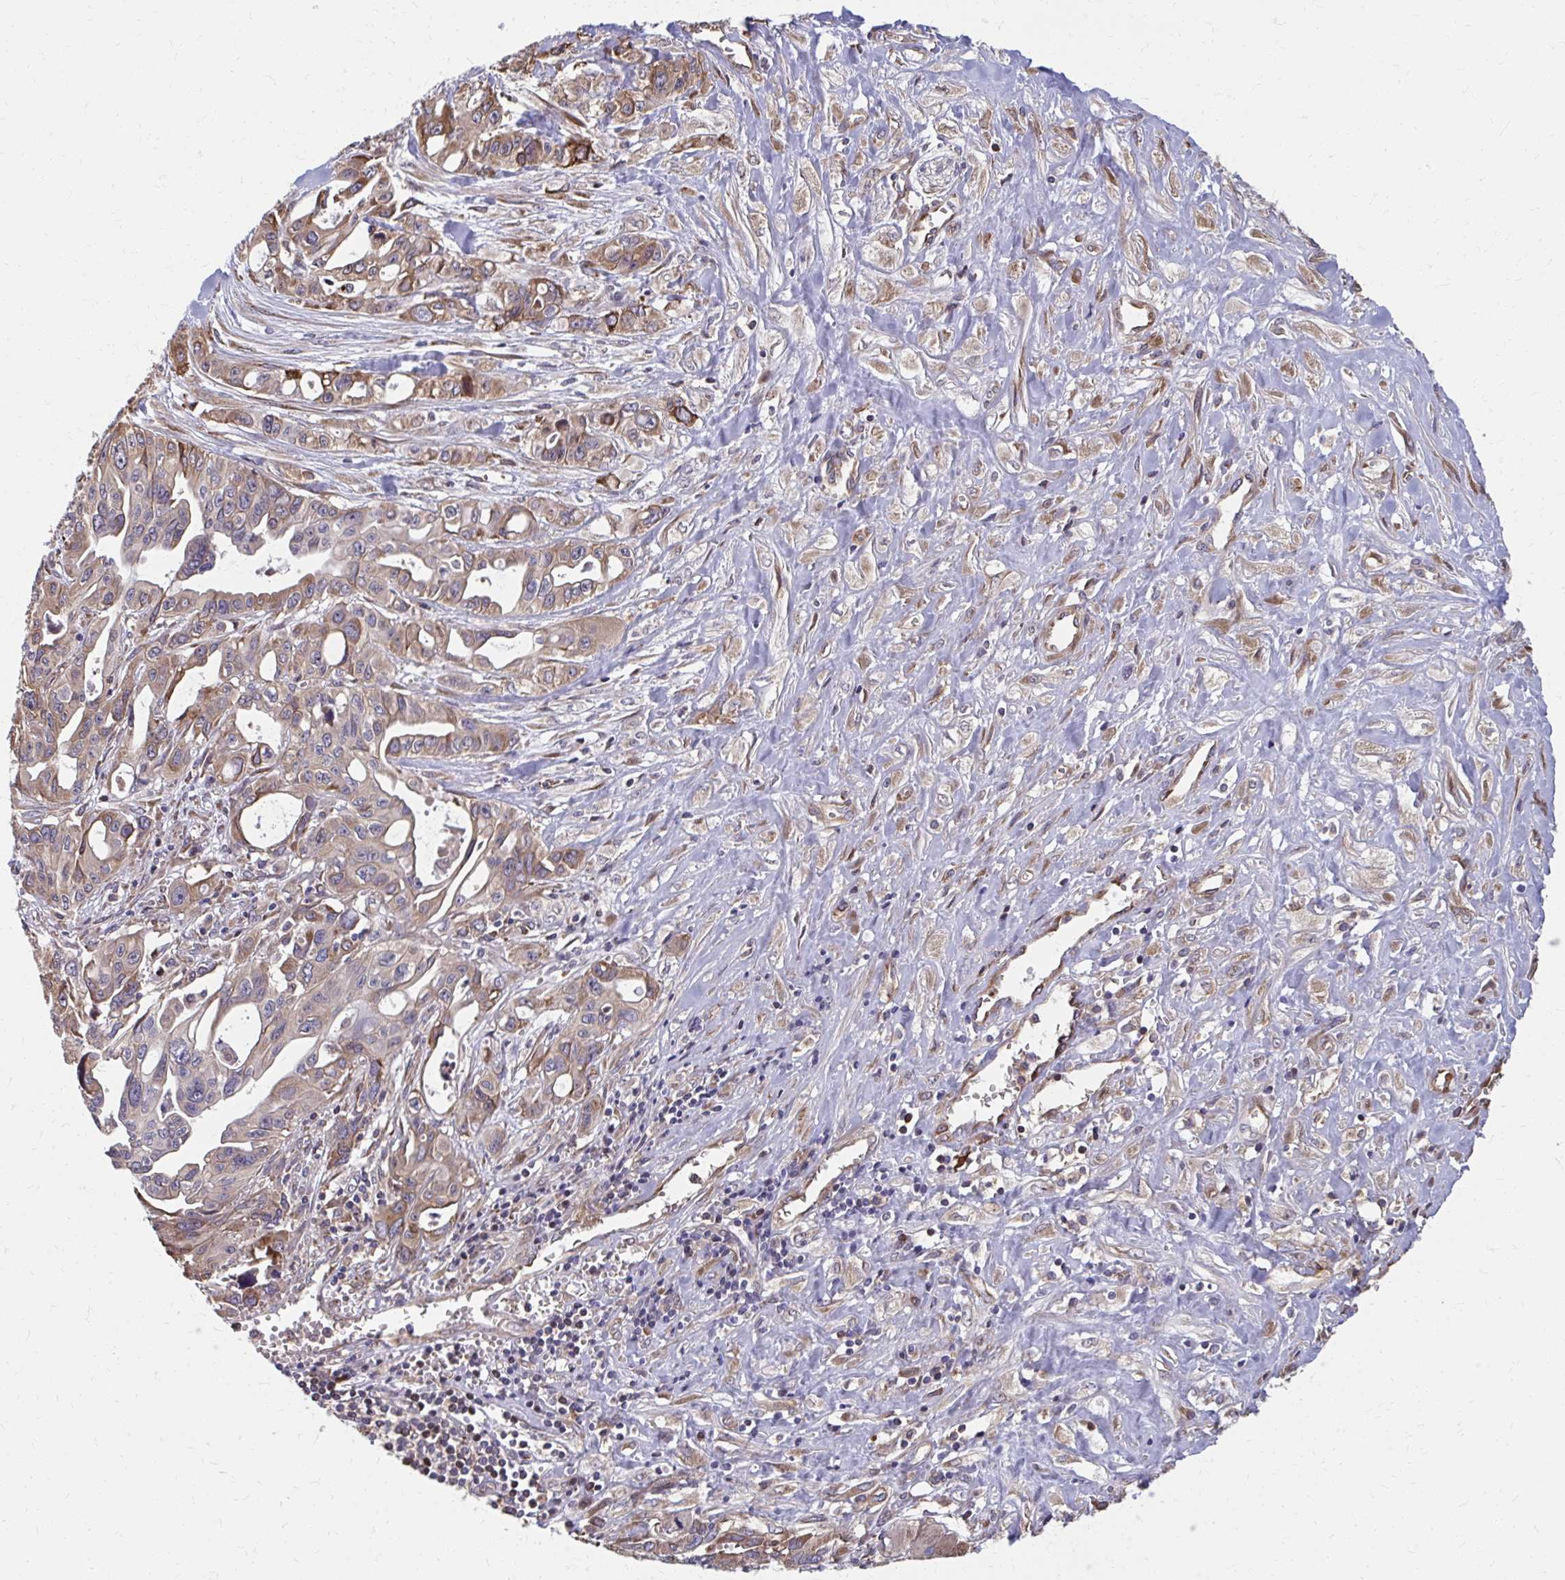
{"staining": {"intensity": "moderate", "quantity": "25%-75%", "location": "cytoplasmic/membranous"}, "tissue": "pancreatic cancer", "cell_type": "Tumor cells", "image_type": "cancer", "snomed": [{"axis": "morphology", "description": "Adenocarcinoma, NOS"}, {"axis": "topography", "description": "Pancreas"}], "caption": "Tumor cells demonstrate medium levels of moderate cytoplasmic/membranous positivity in about 25%-75% of cells in pancreatic cancer.", "gene": "ZNF778", "patient": {"sex": "female", "age": 47}}